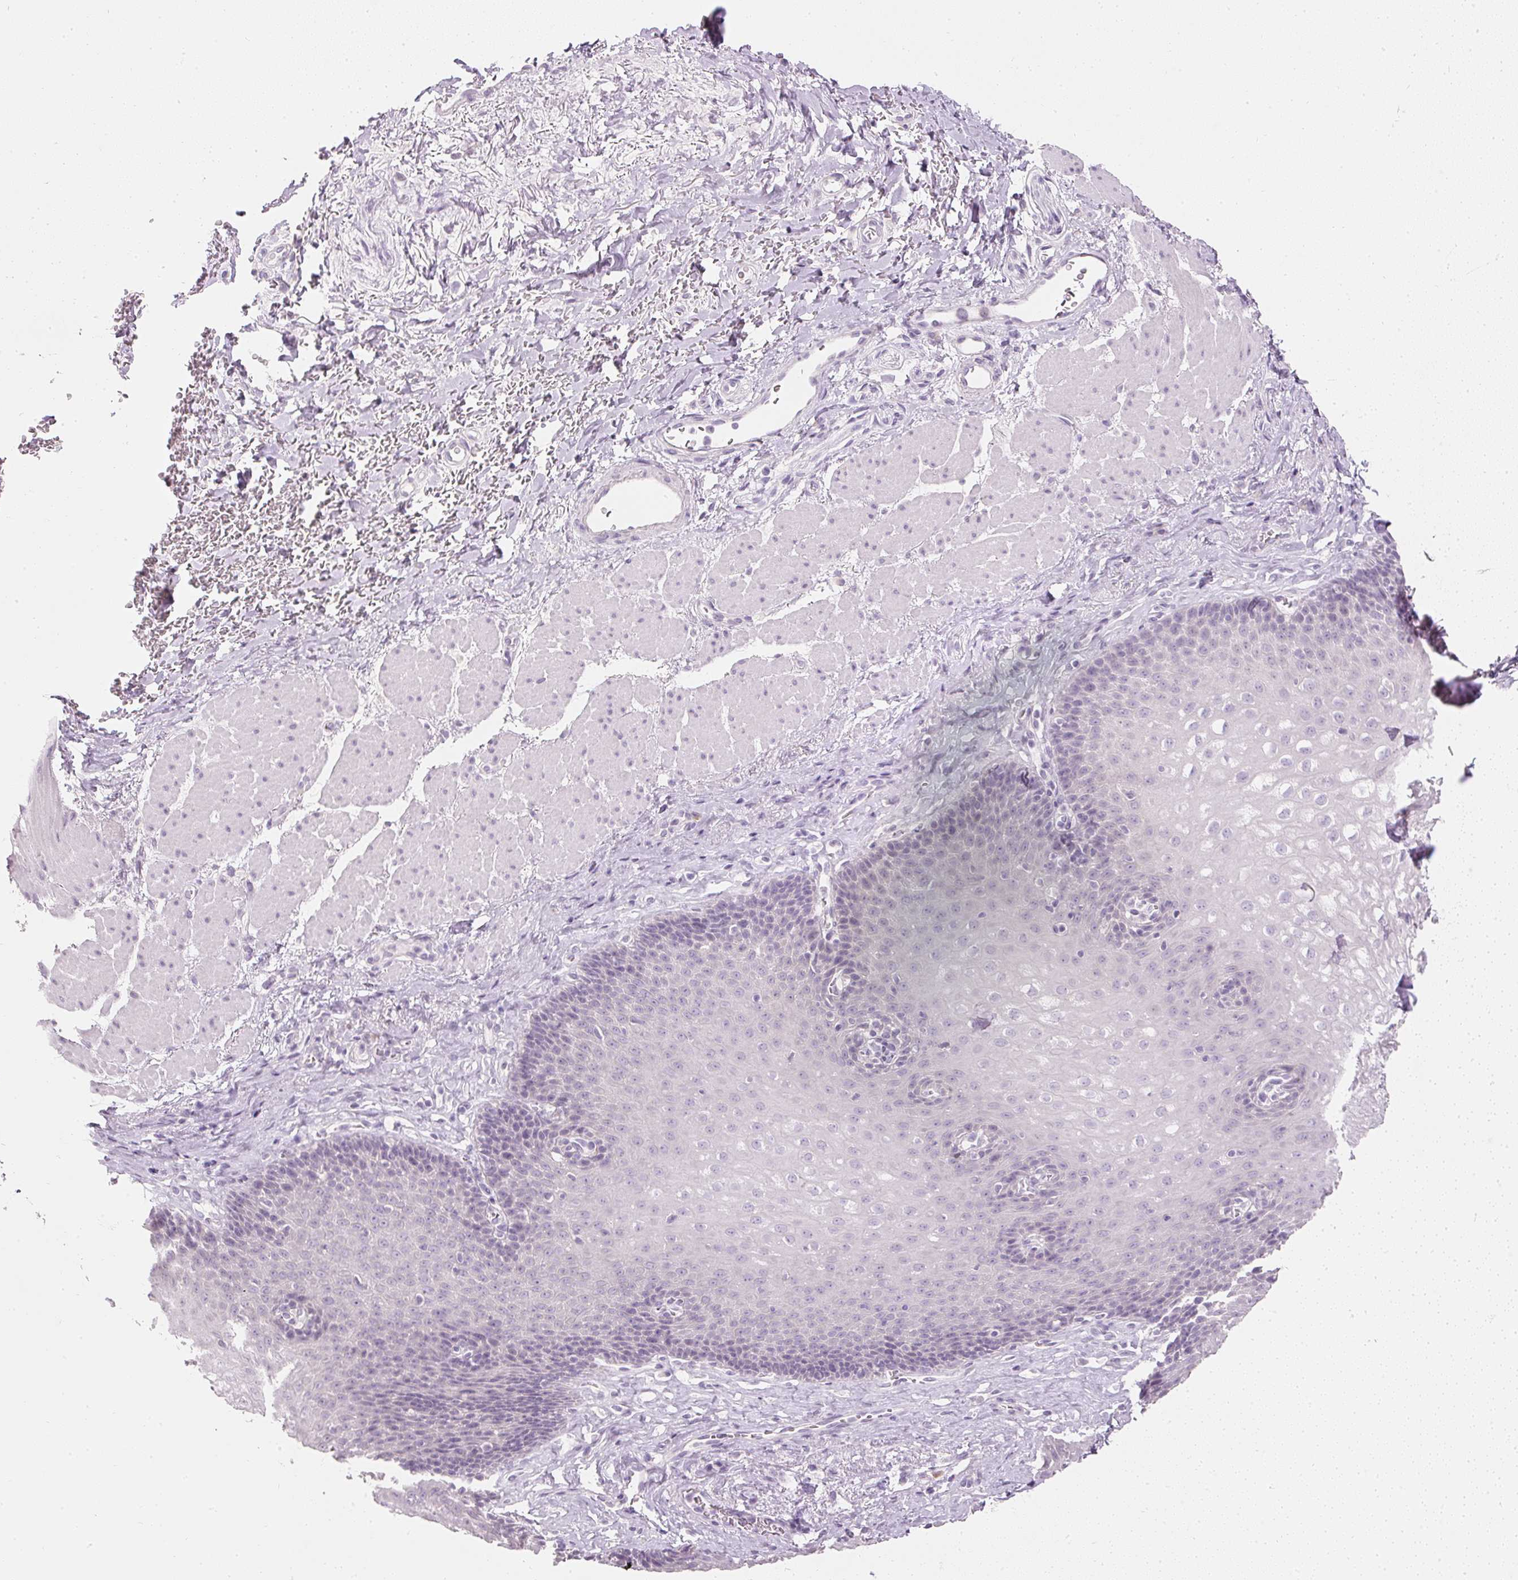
{"staining": {"intensity": "negative", "quantity": "none", "location": "none"}, "tissue": "esophagus", "cell_type": "Squamous epithelial cells", "image_type": "normal", "snomed": [{"axis": "morphology", "description": "Normal tissue, NOS"}, {"axis": "topography", "description": "Esophagus"}], "caption": "Immunohistochemical staining of benign human esophagus shows no significant staining in squamous epithelial cells. (DAB (3,3'-diaminobenzidine) immunohistochemistry with hematoxylin counter stain).", "gene": "ELAVL3", "patient": {"sex": "female", "age": 66}}